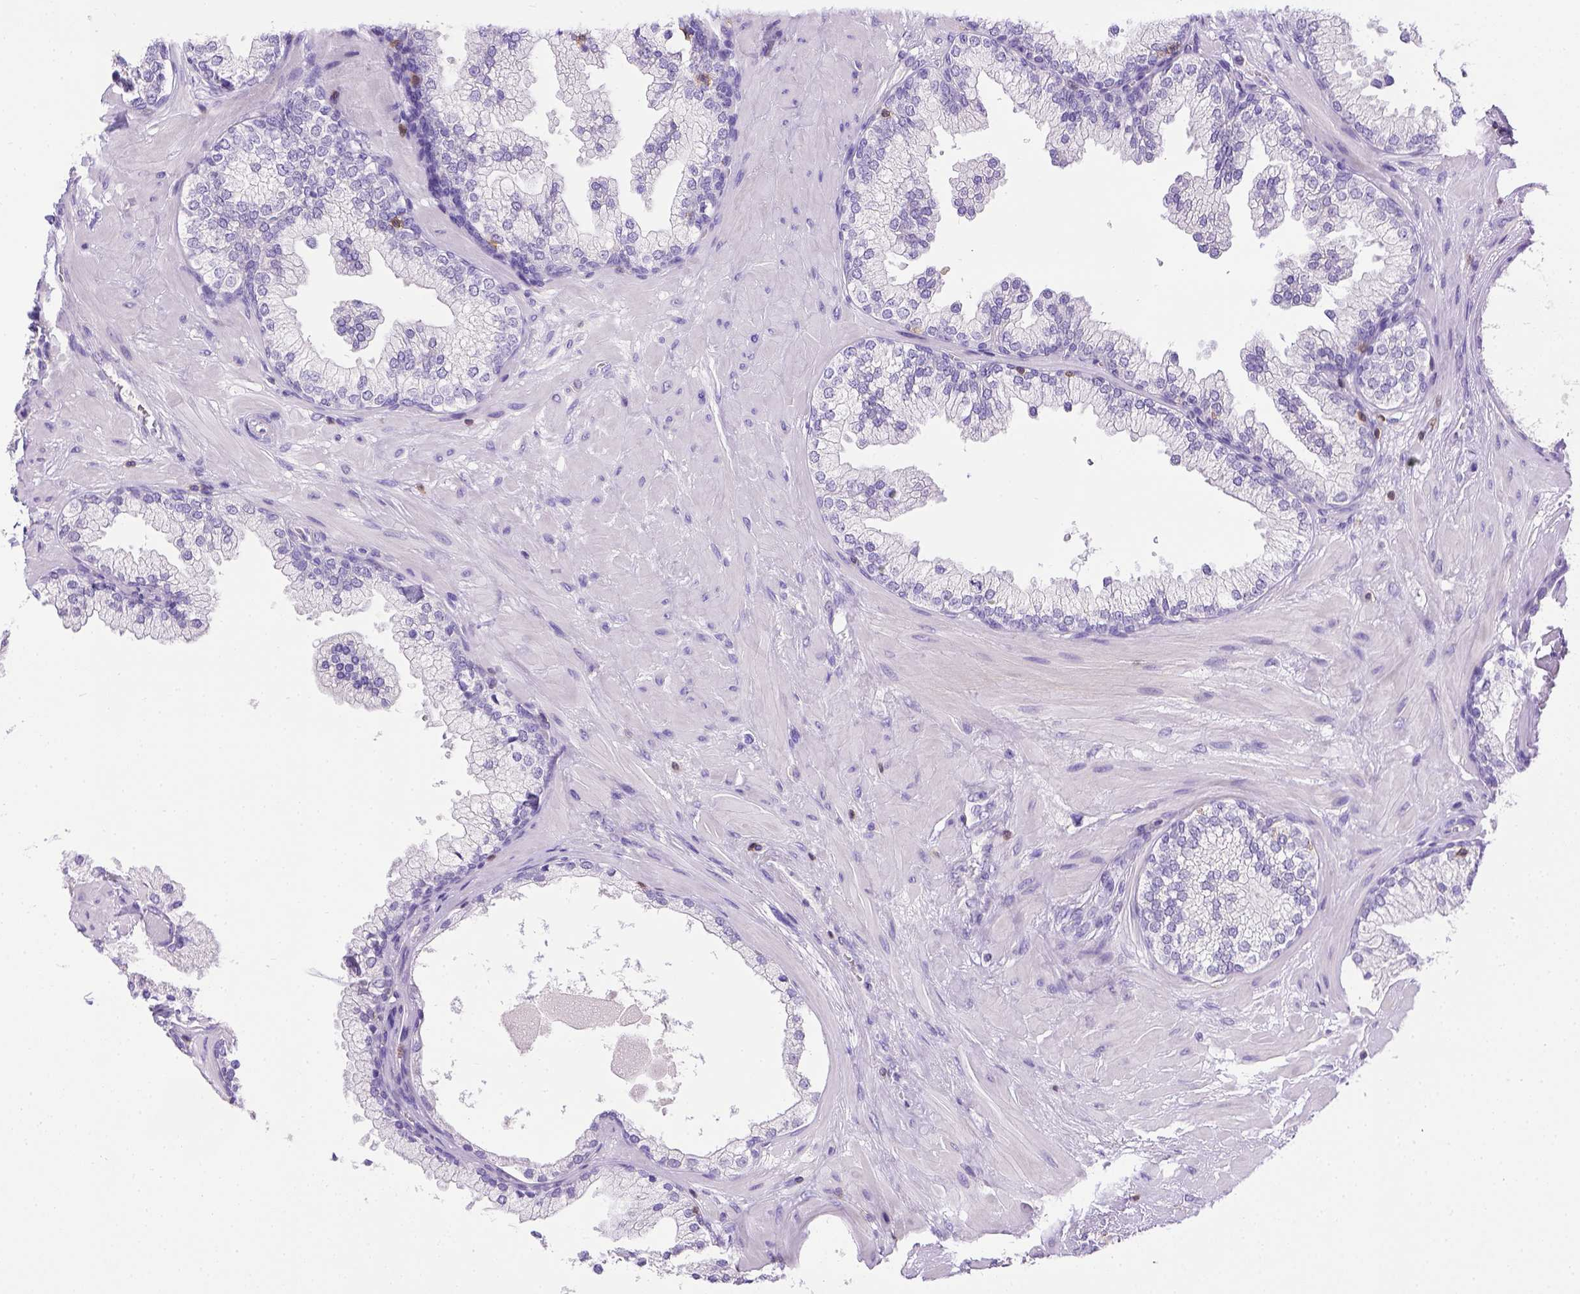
{"staining": {"intensity": "negative", "quantity": "none", "location": "none"}, "tissue": "prostate", "cell_type": "Glandular cells", "image_type": "normal", "snomed": [{"axis": "morphology", "description": "Normal tissue, NOS"}, {"axis": "topography", "description": "Prostate"}, {"axis": "topography", "description": "Peripheral nerve tissue"}], "caption": "The immunohistochemistry (IHC) image has no significant staining in glandular cells of prostate.", "gene": "CD3E", "patient": {"sex": "male", "age": 61}}